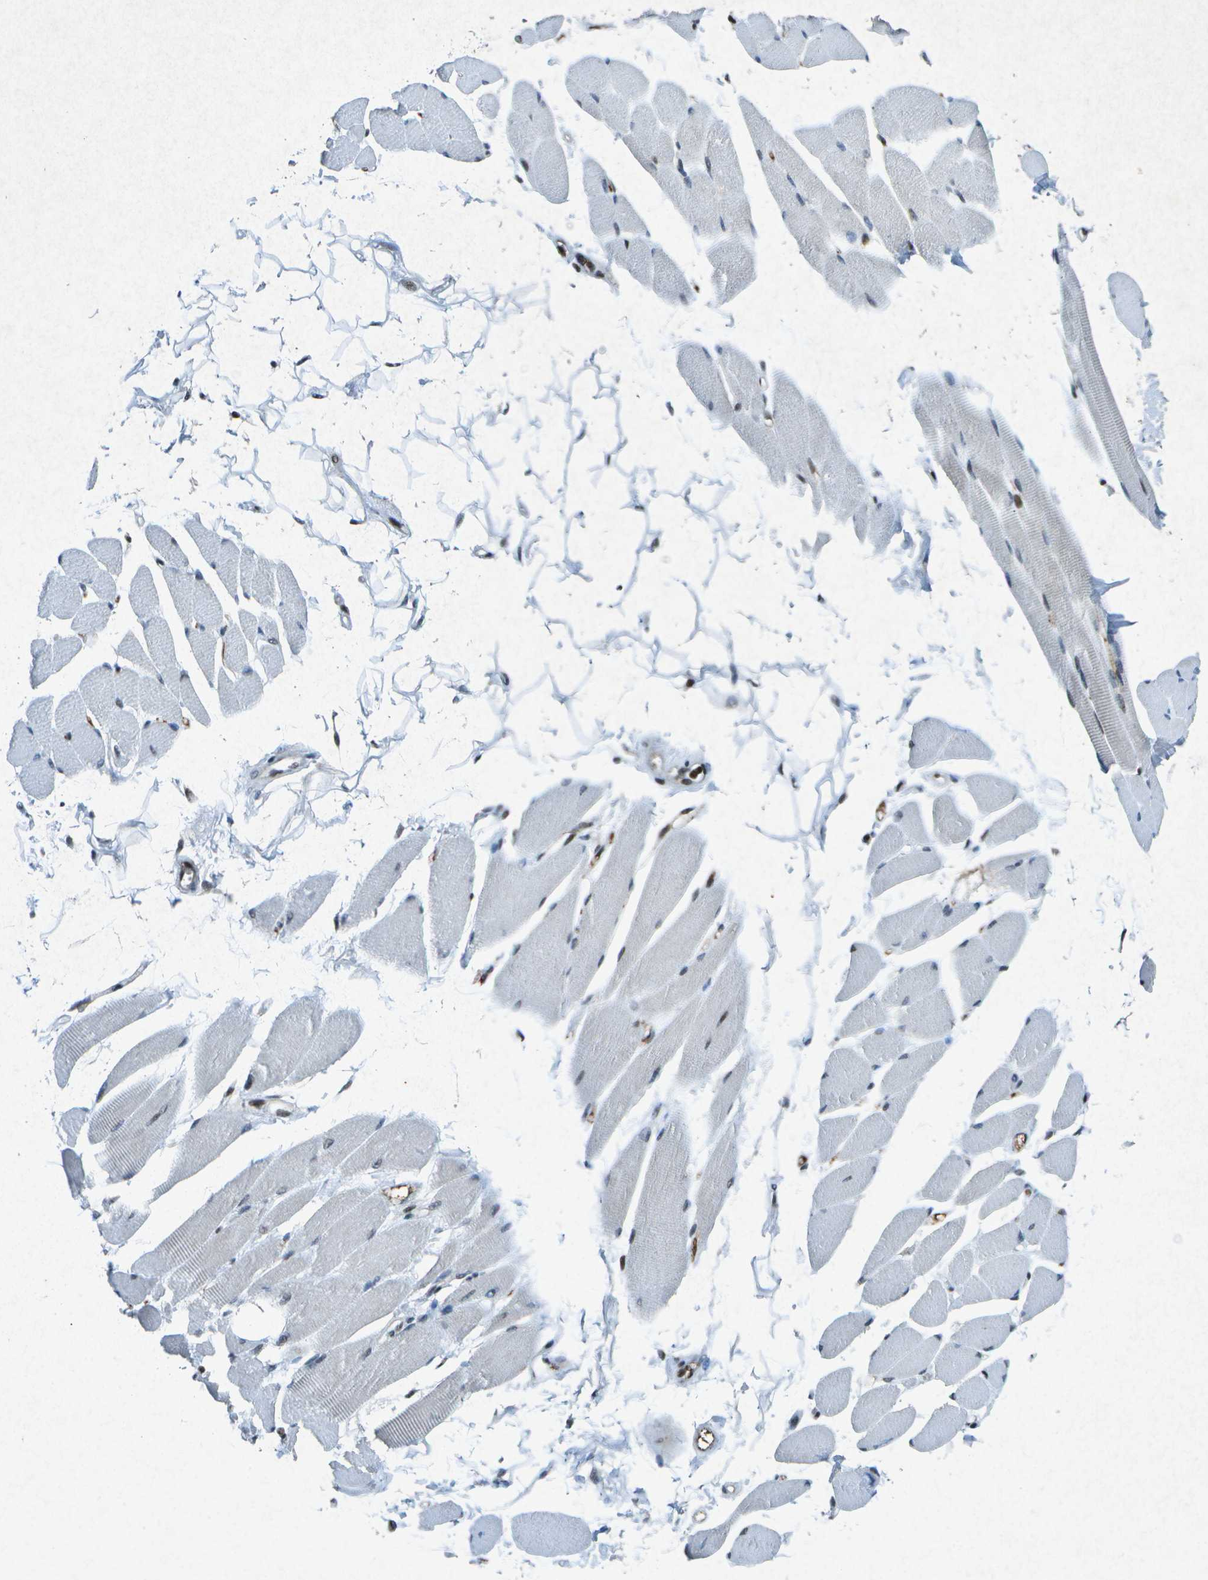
{"staining": {"intensity": "moderate", "quantity": "25%-75%", "location": "nuclear"}, "tissue": "skeletal muscle", "cell_type": "Myocytes", "image_type": "normal", "snomed": [{"axis": "morphology", "description": "Normal tissue, NOS"}, {"axis": "topography", "description": "Skeletal muscle"}, {"axis": "topography", "description": "Oral tissue"}, {"axis": "topography", "description": "Peripheral nerve tissue"}], "caption": "Immunohistochemistry (IHC) (DAB (3,3'-diaminobenzidine)) staining of unremarkable human skeletal muscle displays moderate nuclear protein expression in approximately 25%-75% of myocytes. Nuclei are stained in blue.", "gene": "MTA2", "patient": {"sex": "female", "age": 84}}